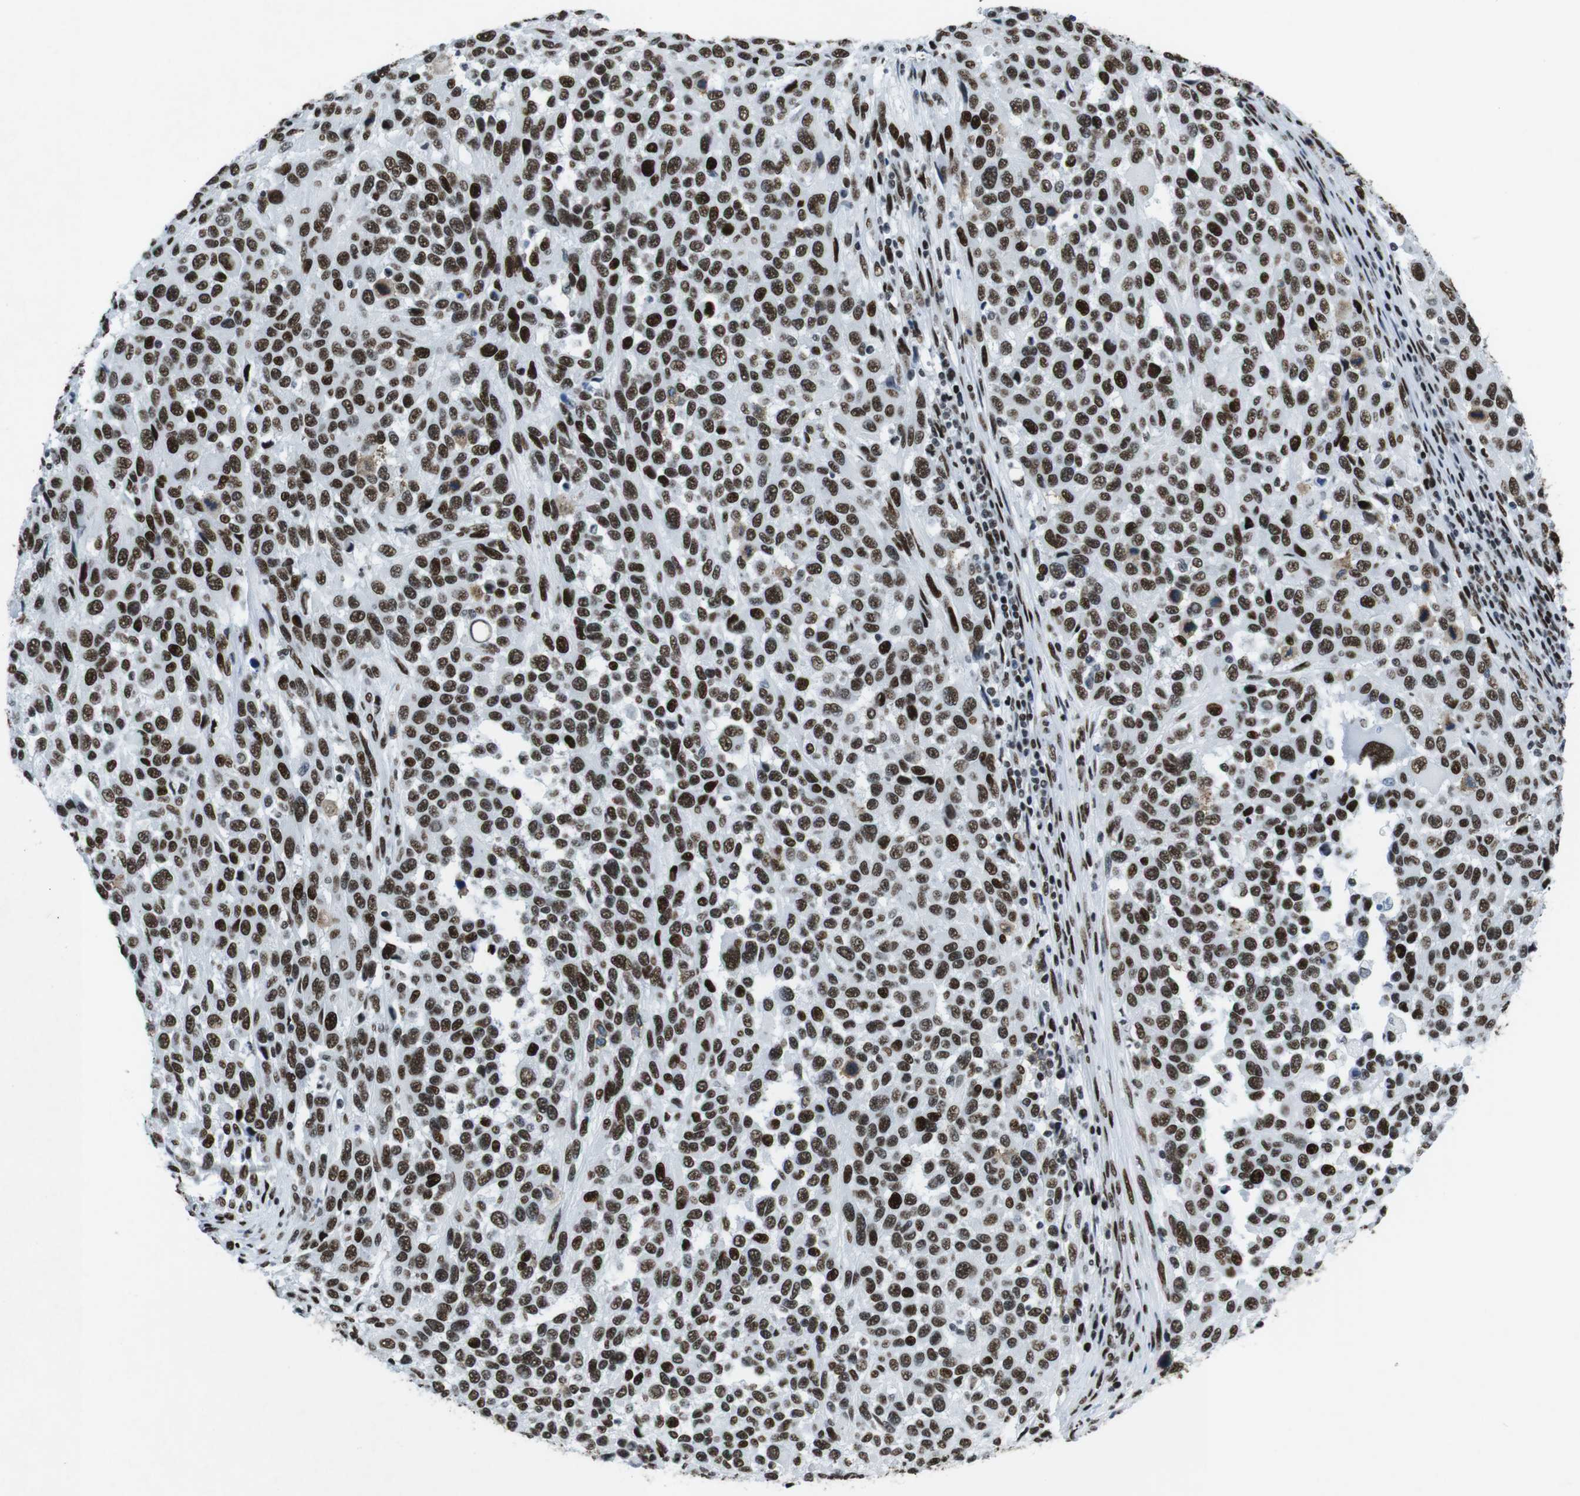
{"staining": {"intensity": "strong", "quantity": ">75%", "location": "nuclear"}, "tissue": "melanoma", "cell_type": "Tumor cells", "image_type": "cancer", "snomed": [{"axis": "morphology", "description": "Malignant melanoma, Metastatic site"}, {"axis": "topography", "description": "Lymph node"}], "caption": "This is an image of immunohistochemistry (IHC) staining of malignant melanoma (metastatic site), which shows strong expression in the nuclear of tumor cells.", "gene": "CITED2", "patient": {"sex": "male", "age": 61}}